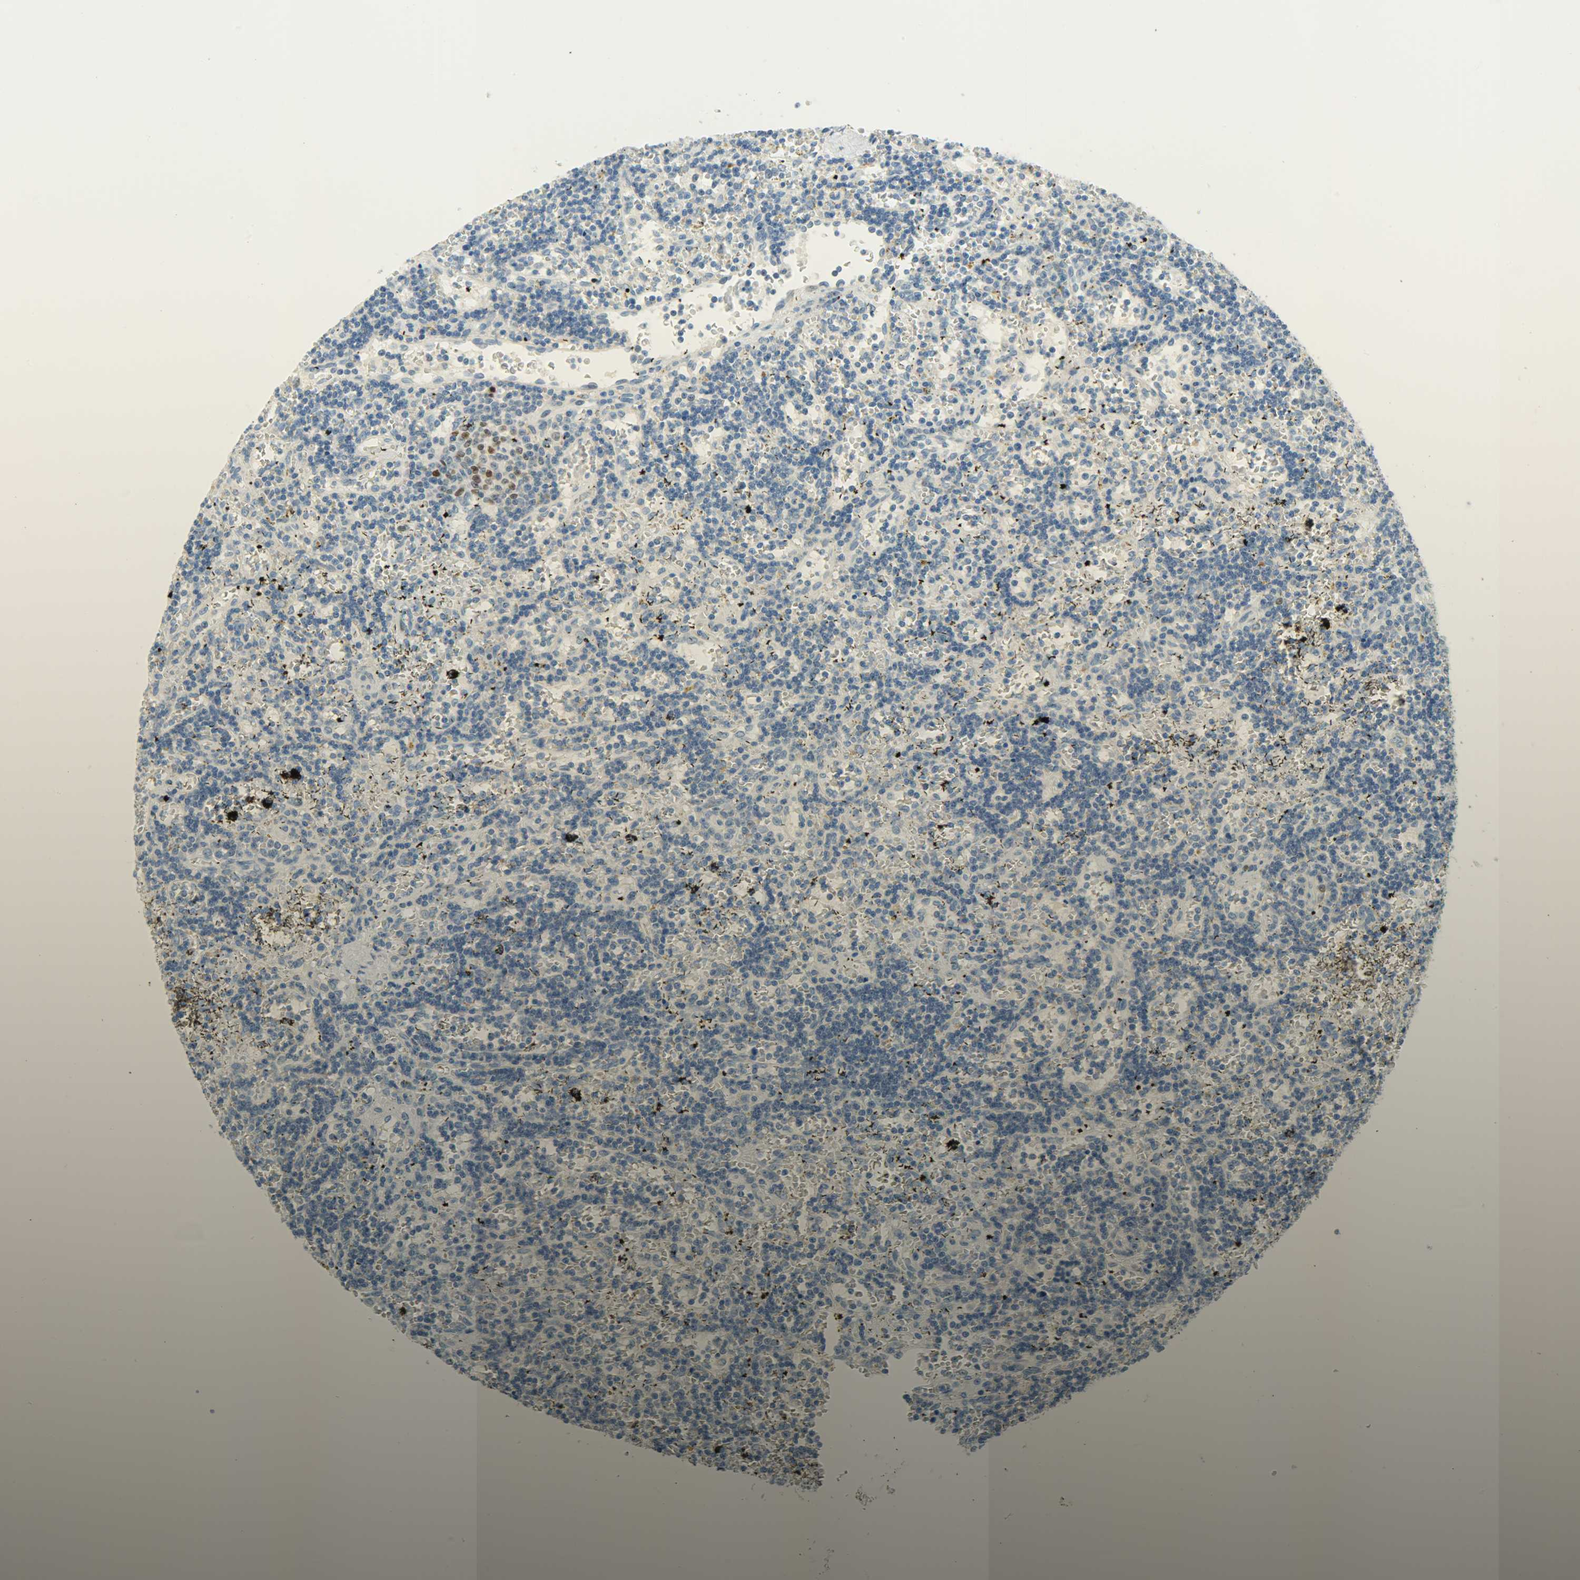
{"staining": {"intensity": "negative", "quantity": "none", "location": "none"}, "tissue": "lymphoma", "cell_type": "Tumor cells", "image_type": "cancer", "snomed": [{"axis": "morphology", "description": "Malignant lymphoma, non-Hodgkin's type, Low grade"}, {"axis": "topography", "description": "Spleen"}], "caption": "This is a photomicrograph of IHC staining of lymphoma, which shows no staining in tumor cells.", "gene": "JUNB", "patient": {"sex": "male", "age": 60}}